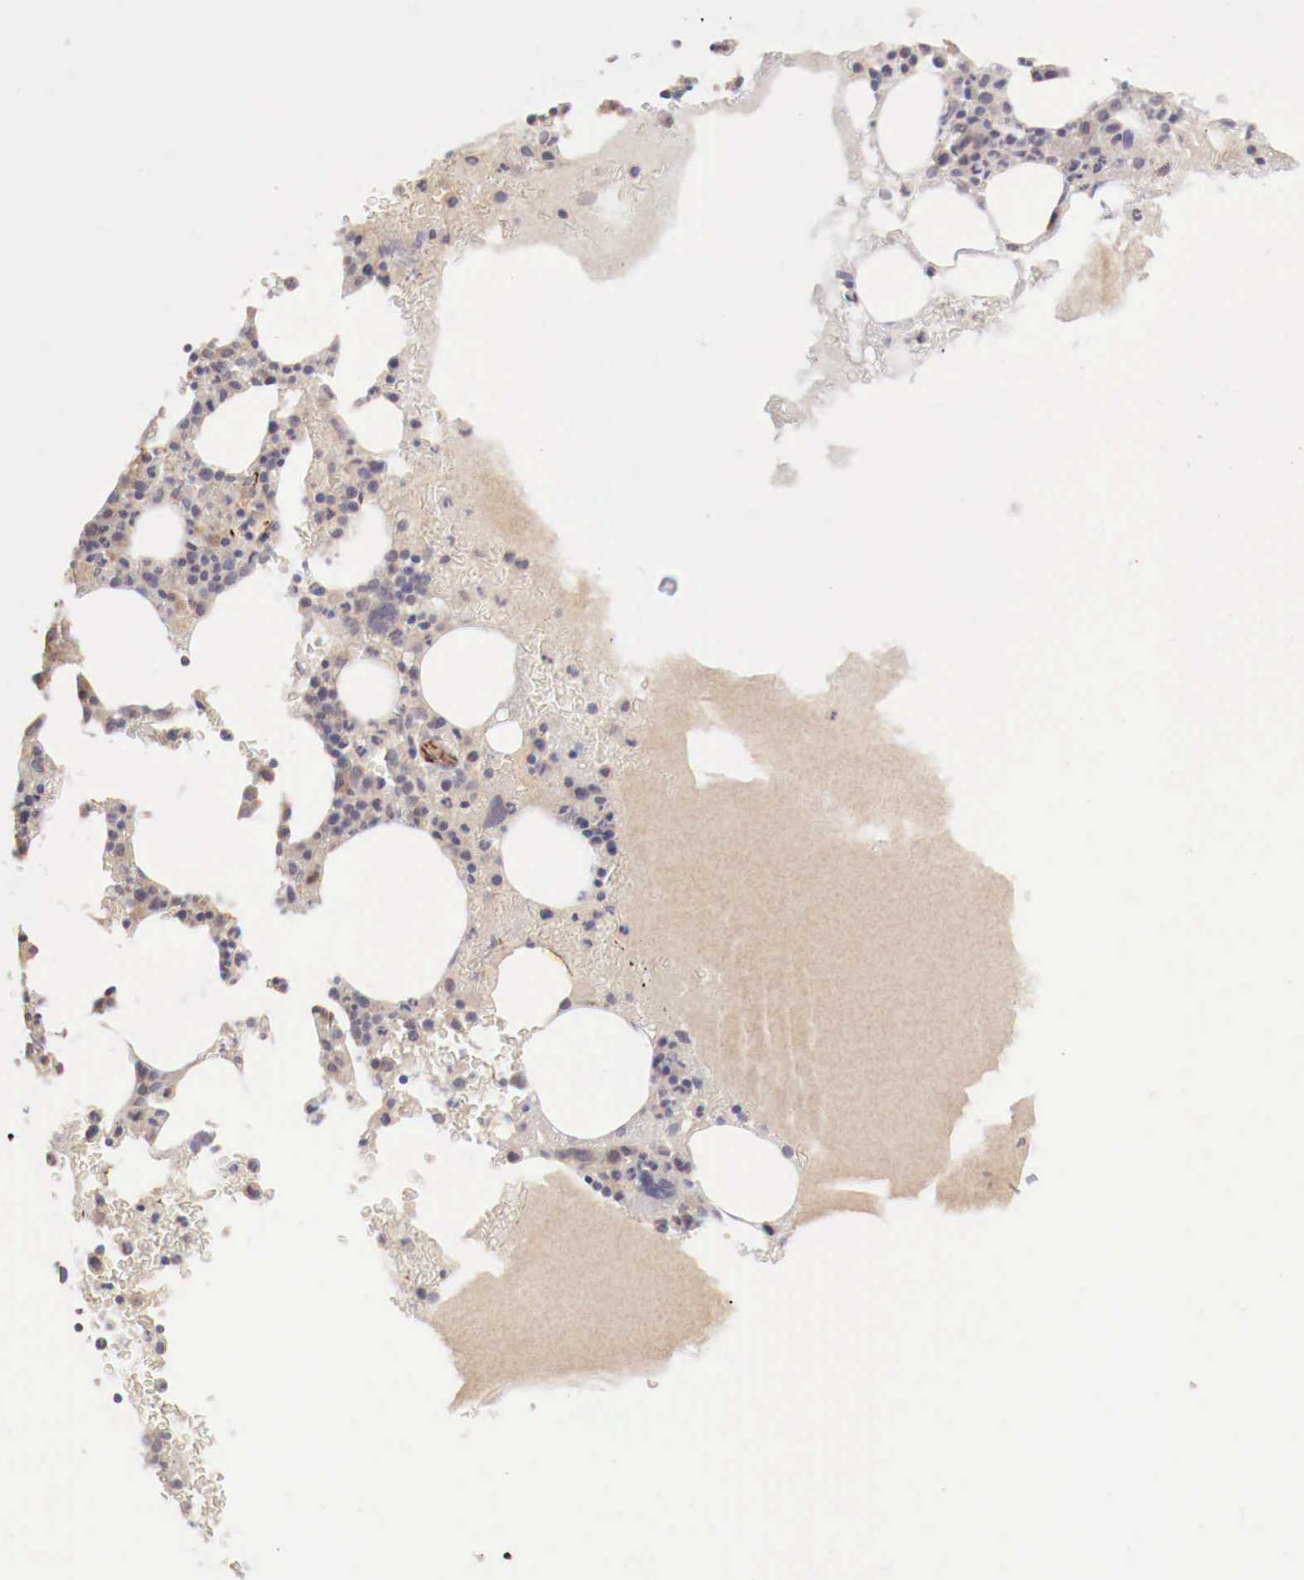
{"staining": {"intensity": "negative", "quantity": "none", "location": "none"}, "tissue": "bone marrow", "cell_type": "Hematopoietic cells", "image_type": "normal", "snomed": [{"axis": "morphology", "description": "Normal tissue, NOS"}, {"axis": "topography", "description": "Bone marrow"}], "caption": "Hematopoietic cells are negative for protein expression in benign human bone marrow. (DAB immunohistochemistry, high magnification).", "gene": "WT1", "patient": {"sex": "female", "age": 88}}